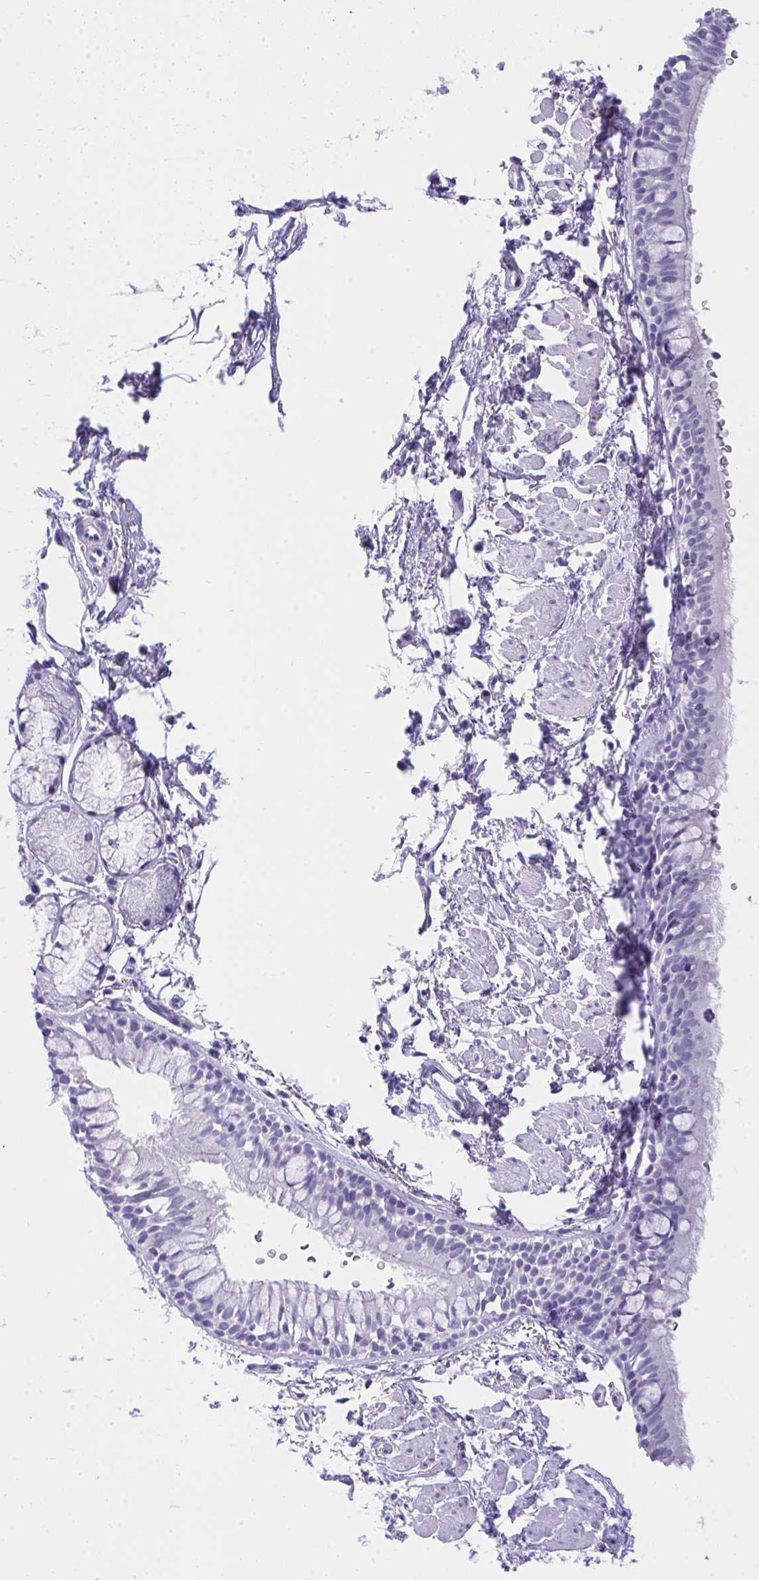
{"staining": {"intensity": "negative", "quantity": "none", "location": "none"}, "tissue": "bronchus", "cell_type": "Respiratory epithelial cells", "image_type": "normal", "snomed": [{"axis": "morphology", "description": "Normal tissue, NOS"}, {"axis": "topography", "description": "Lymph node"}, {"axis": "topography", "description": "Cartilage tissue"}, {"axis": "topography", "description": "Bronchus"}], "caption": "High magnification brightfield microscopy of unremarkable bronchus stained with DAB (brown) and counterstained with hematoxylin (blue): respiratory epithelial cells show no significant expression.", "gene": "MS4A12", "patient": {"sex": "female", "age": 70}}